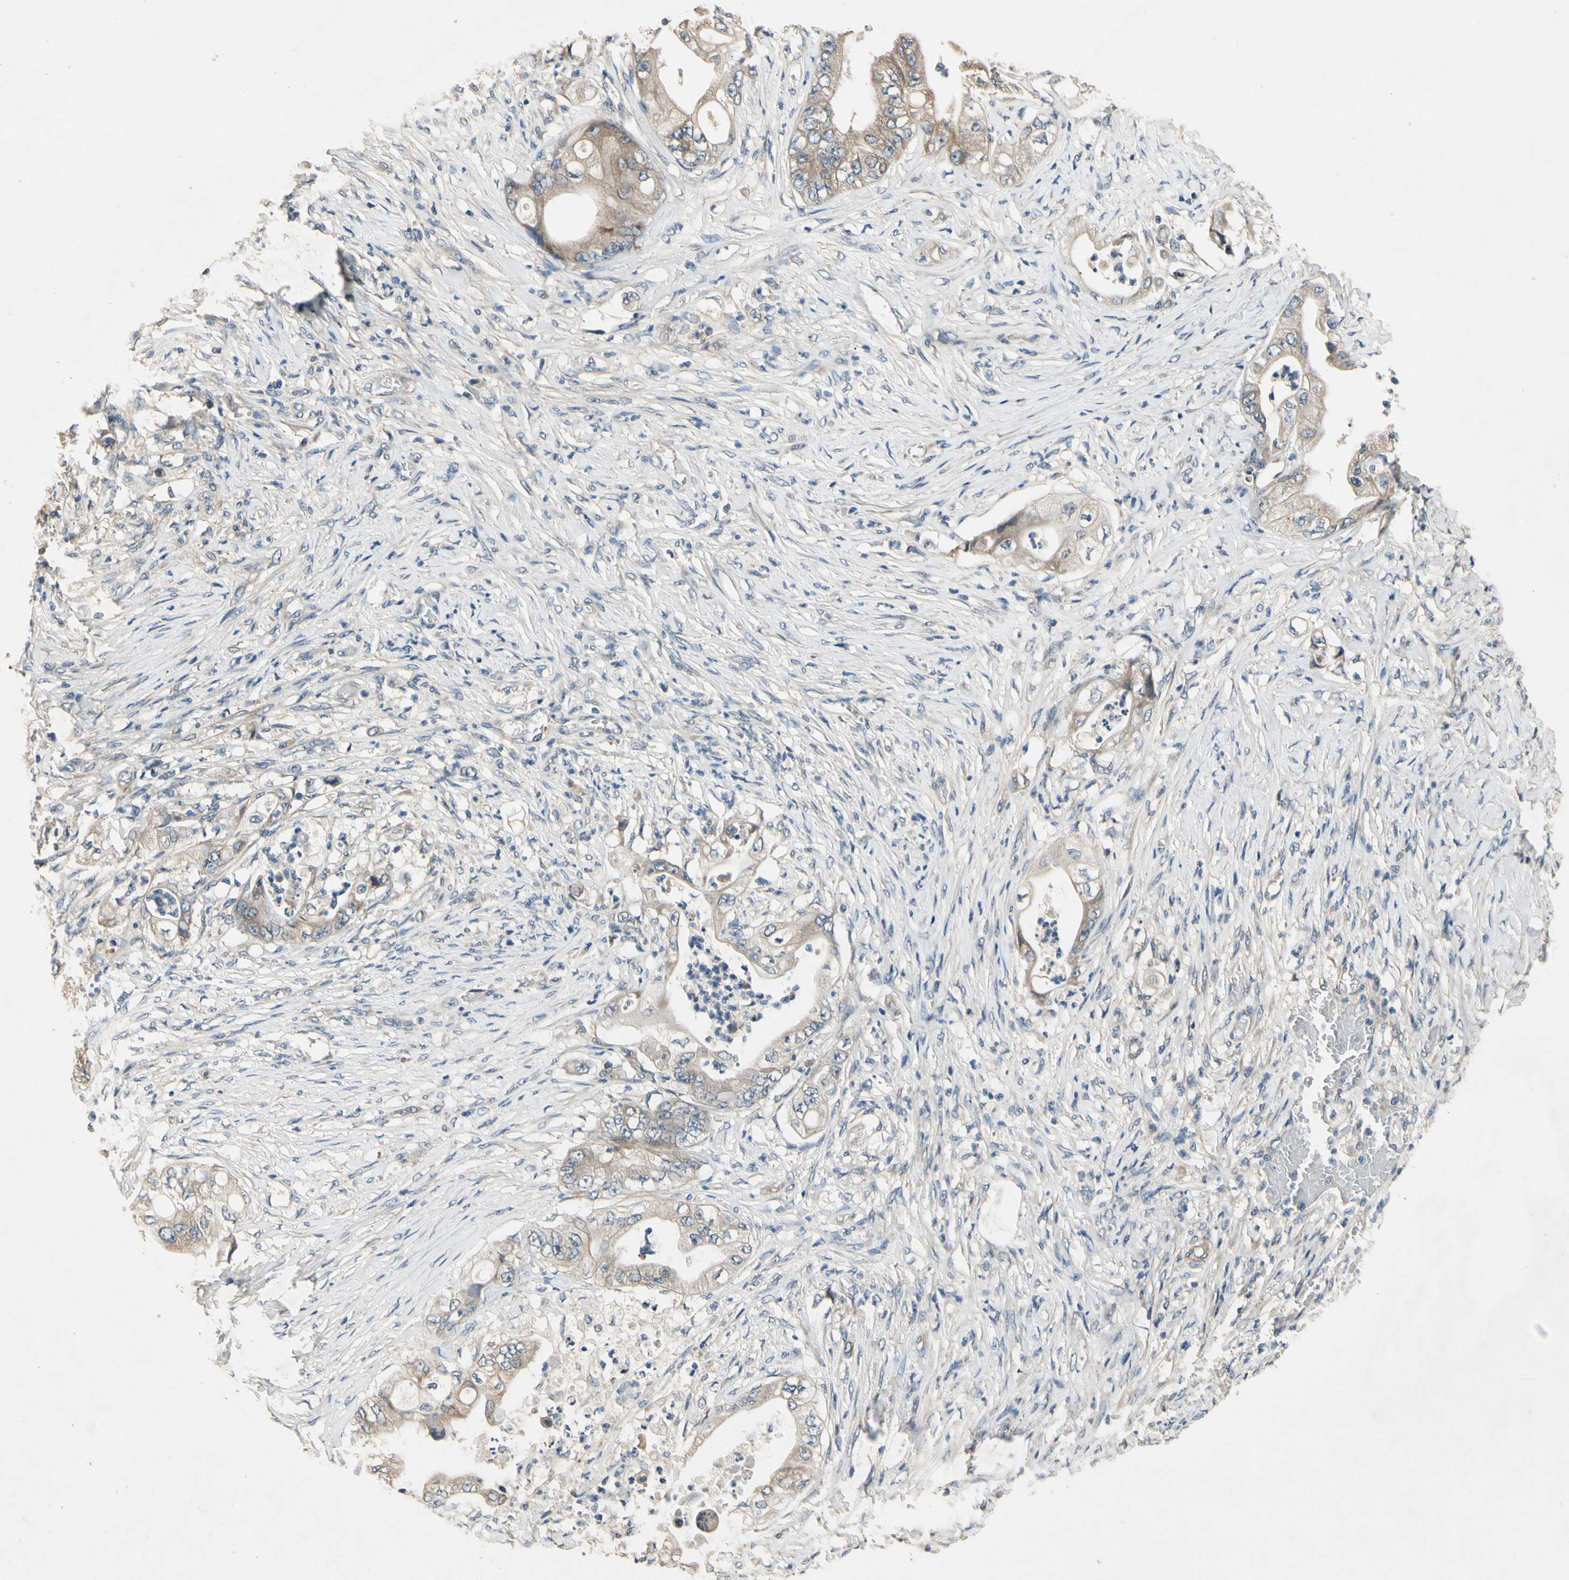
{"staining": {"intensity": "moderate", "quantity": ">75%", "location": "cytoplasmic/membranous"}, "tissue": "stomach cancer", "cell_type": "Tumor cells", "image_type": "cancer", "snomed": [{"axis": "morphology", "description": "Adenocarcinoma, NOS"}, {"axis": "topography", "description": "Stomach"}], "caption": "Protein analysis of adenocarcinoma (stomach) tissue exhibits moderate cytoplasmic/membranous expression in about >75% of tumor cells.", "gene": "ALKBH3", "patient": {"sex": "female", "age": 73}}